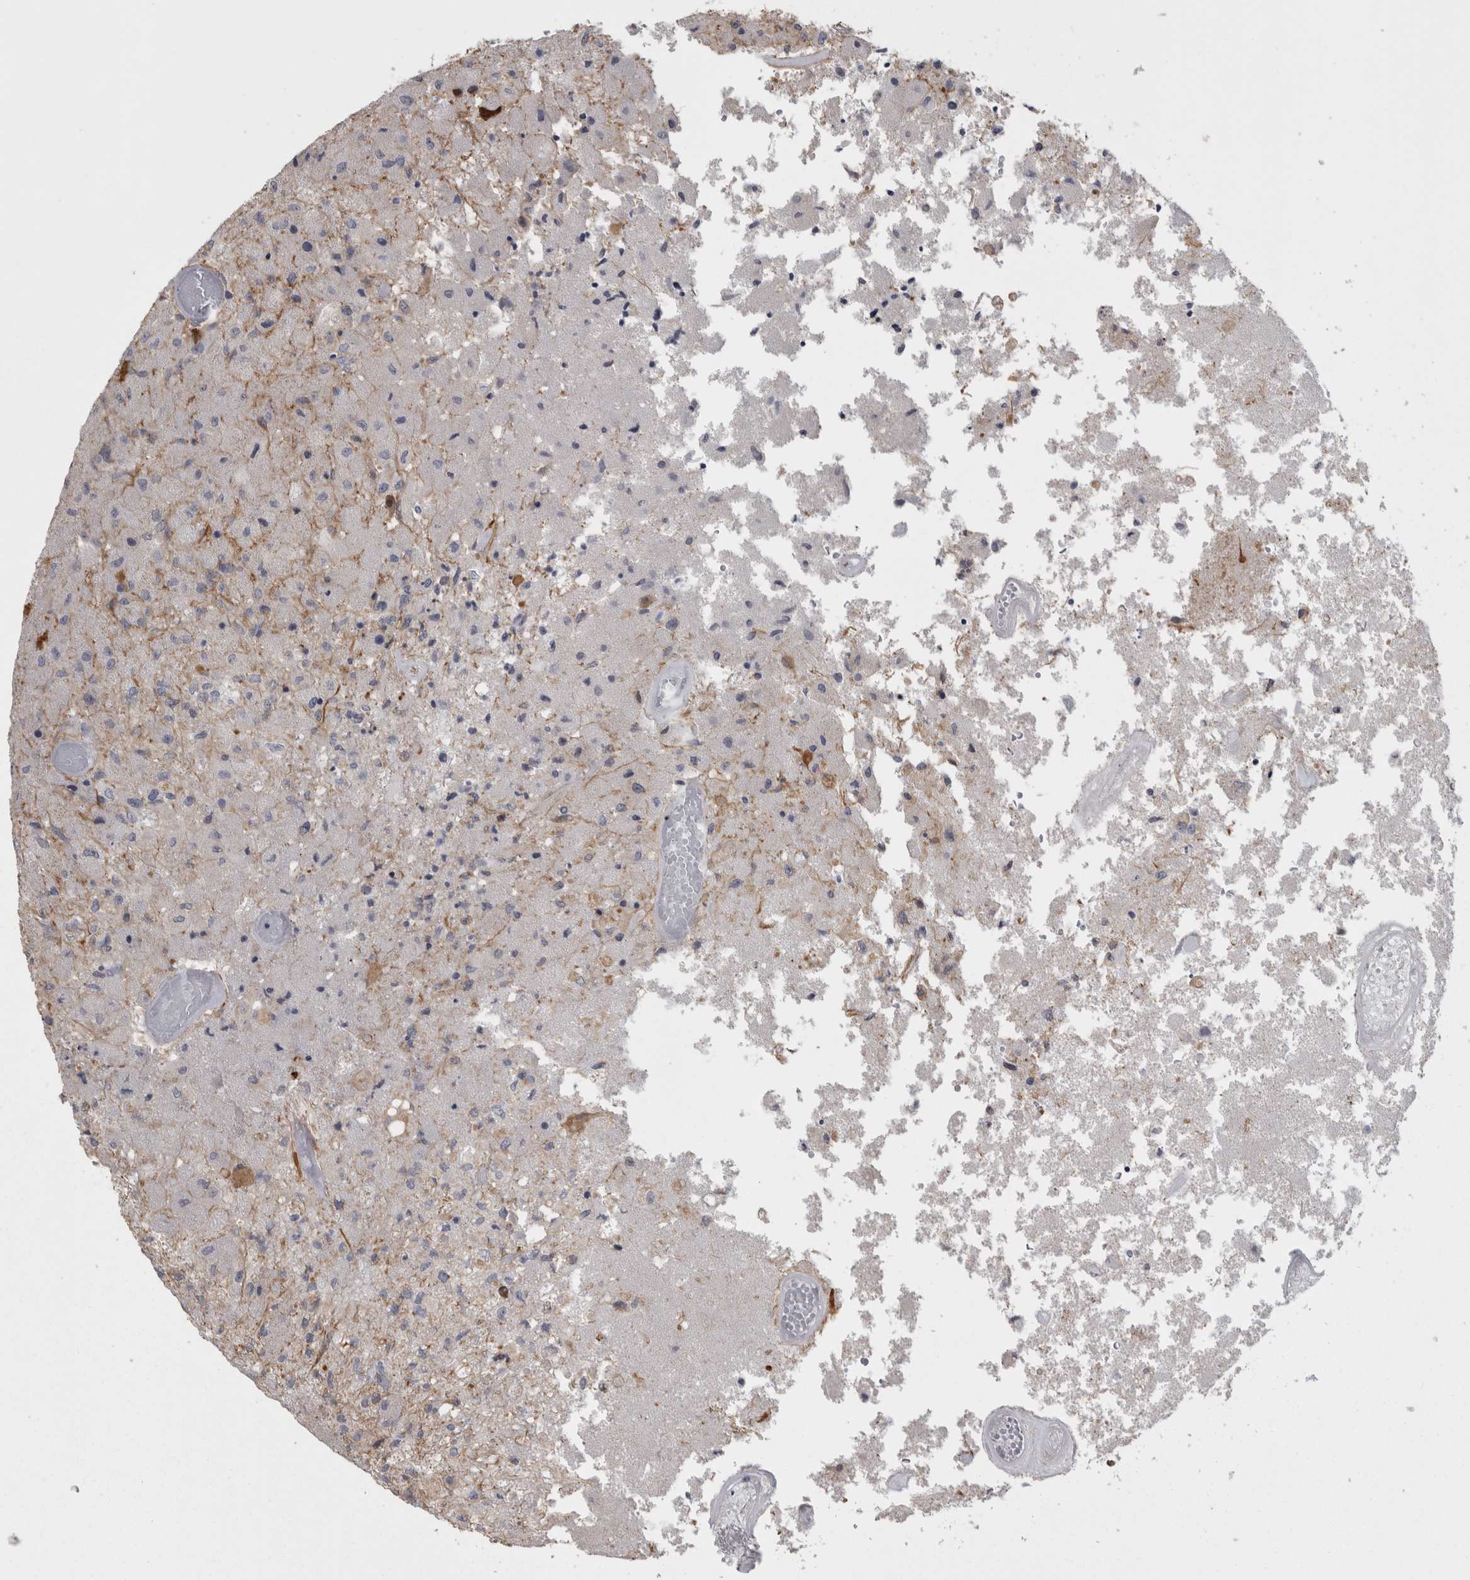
{"staining": {"intensity": "negative", "quantity": "none", "location": "none"}, "tissue": "glioma", "cell_type": "Tumor cells", "image_type": "cancer", "snomed": [{"axis": "morphology", "description": "Normal tissue, NOS"}, {"axis": "morphology", "description": "Glioma, malignant, High grade"}, {"axis": "topography", "description": "Cerebral cortex"}], "caption": "A high-resolution photomicrograph shows immunohistochemistry staining of malignant glioma (high-grade), which demonstrates no significant positivity in tumor cells. Brightfield microscopy of IHC stained with DAB (brown) and hematoxylin (blue), captured at high magnification.", "gene": "ACOT7", "patient": {"sex": "male", "age": 77}}